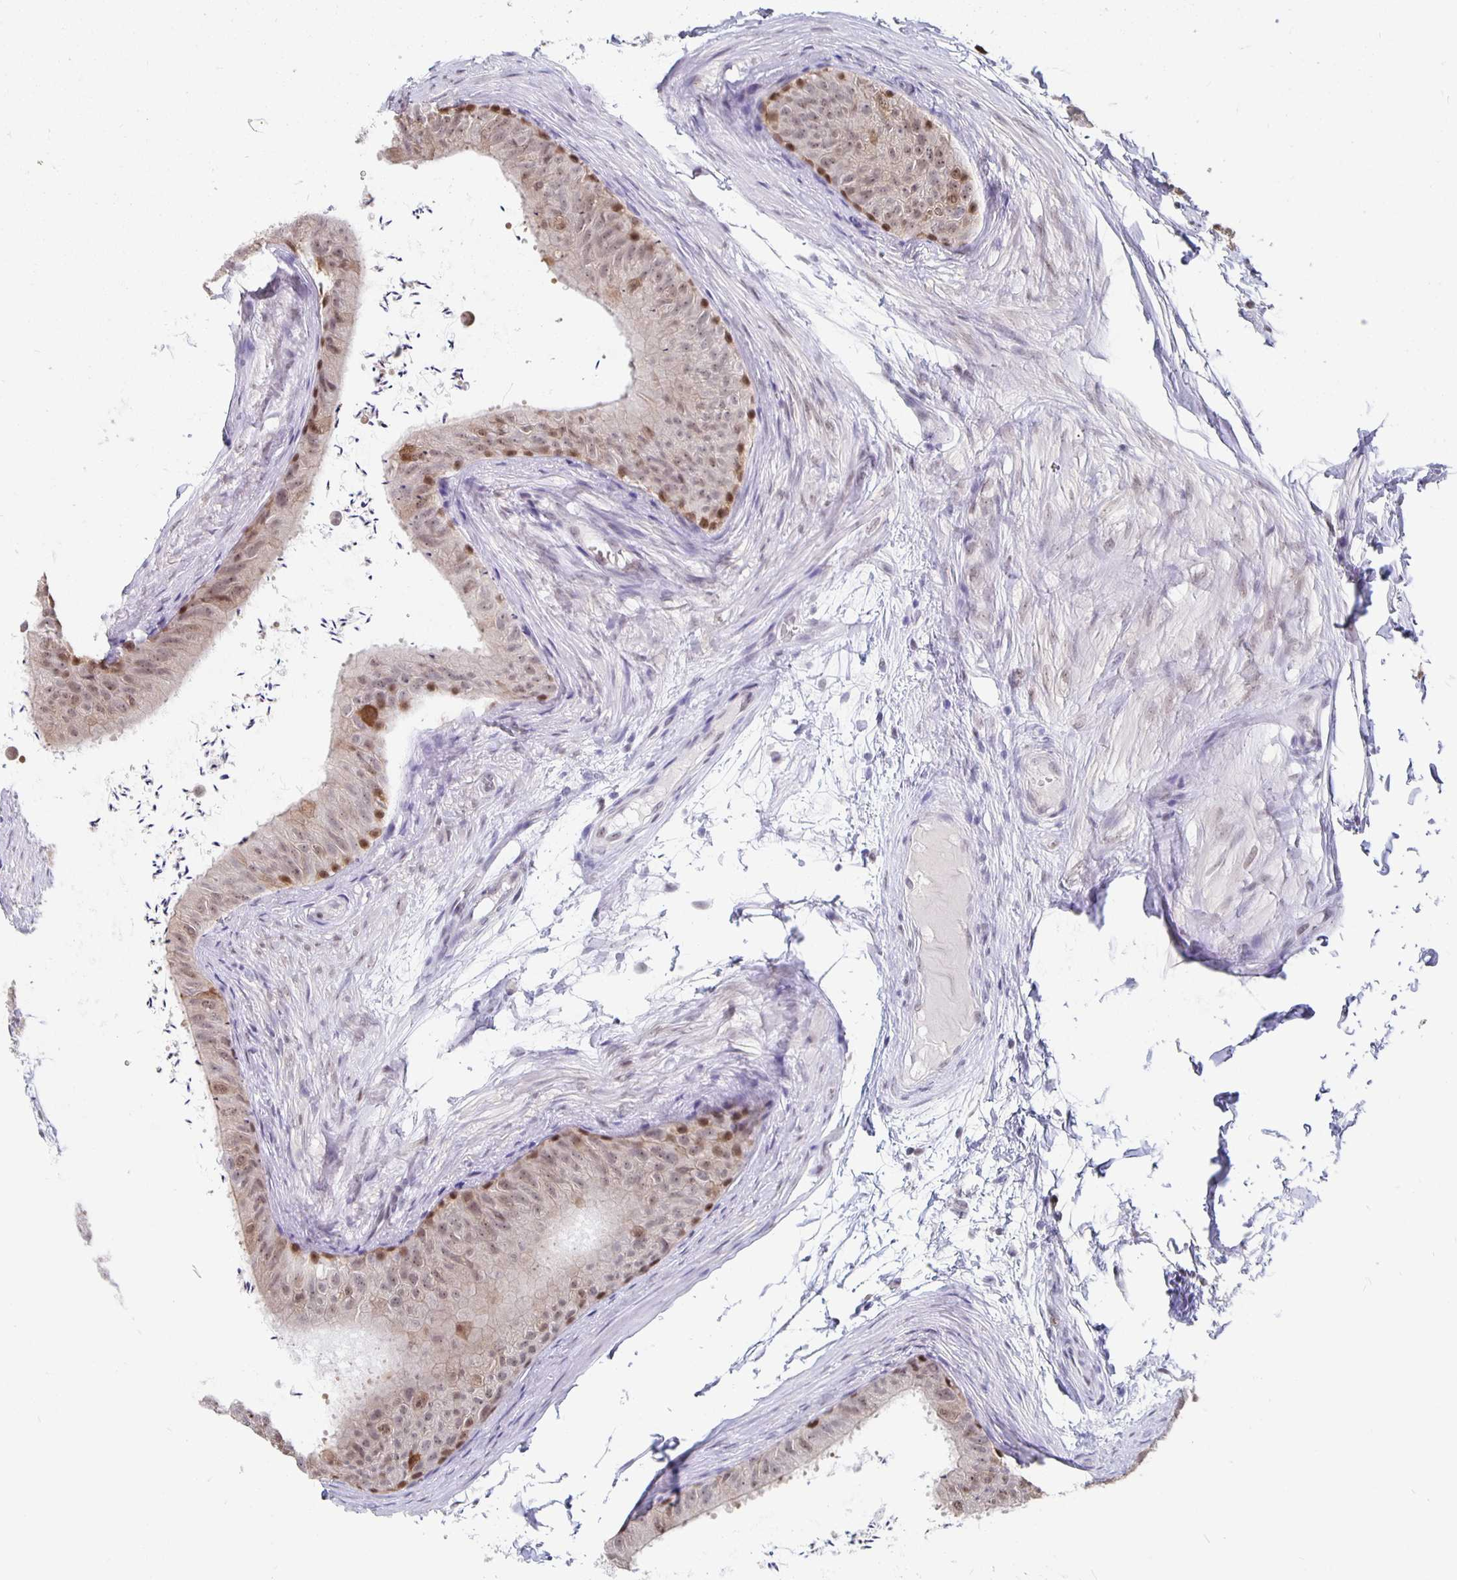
{"staining": {"intensity": "moderate", "quantity": "<25%", "location": "nuclear"}, "tissue": "epididymis", "cell_type": "Glandular cells", "image_type": "normal", "snomed": [{"axis": "morphology", "description": "Normal tissue, NOS"}, {"axis": "topography", "description": "Epididymis, spermatic cord, NOS"}, {"axis": "topography", "description": "Epididymis"}, {"axis": "topography", "description": "Peripheral nerve tissue"}], "caption": "Epididymis stained with immunohistochemistry (IHC) exhibits moderate nuclear positivity in about <25% of glandular cells. (DAB (3,3'-diaminobenzidine) IHC, brown staining for protein, blue staining for nuclei).", "gene": "ZNF691", "patient": {"sex": "male", "age": 29}}